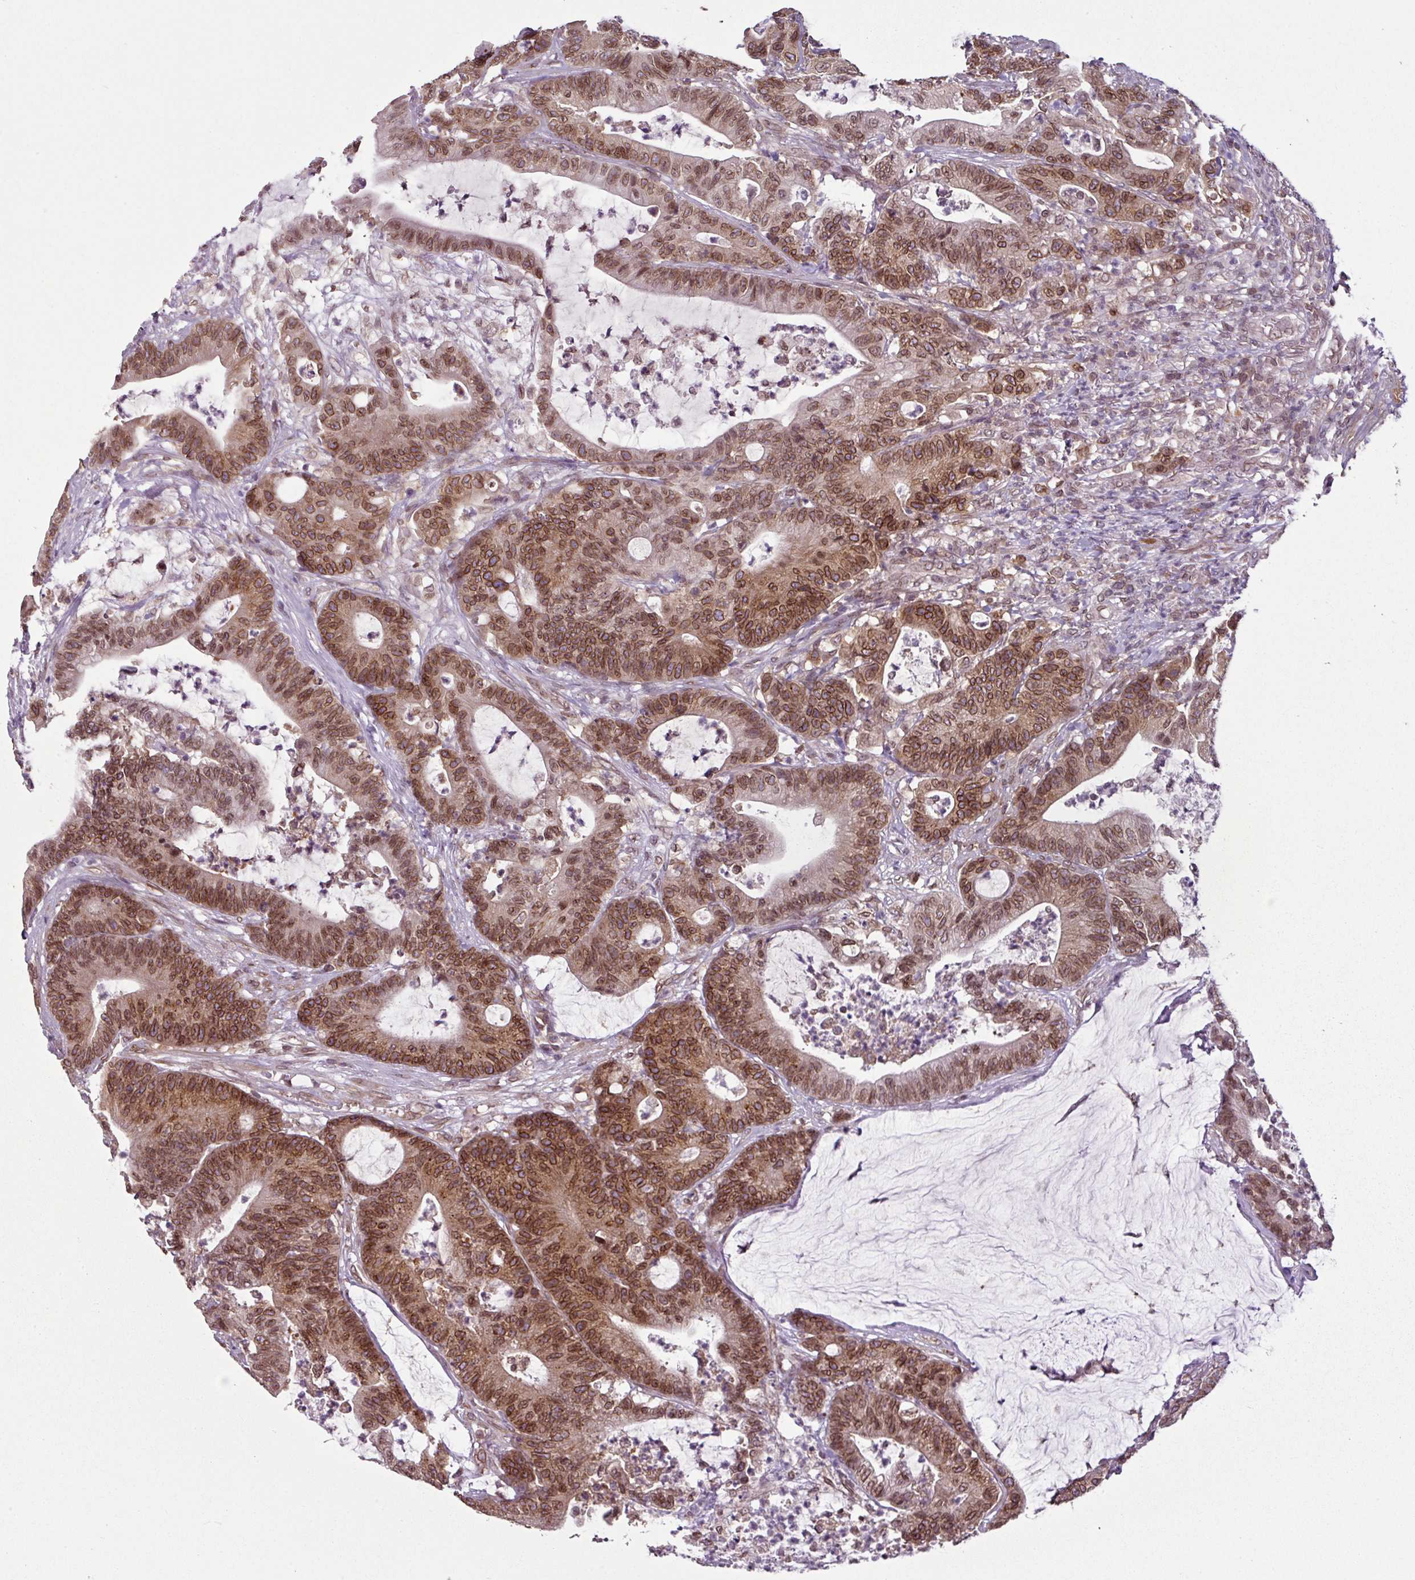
{"staining": {"intensity": "moderate", "quantity": ">75%", "location": "cytoplasmic/membranous,nuclear"}, "tissue": "colorectal cancer", "cell_type": "Tumor cells", "image_type": "cancer", "snomed": [{"axis": "morphology", "description": "Adenocarcinoma, NOS"}, {"axis": "topography", "description": "Colon"}], "caption": "An IHC histopathology image of tumor tissue is shown. Protein staining in brown highlights moderate cytoplasmic/membranous and nuclear positivity in colorectal cancer within tumor cells.", "gene": "RANGAP1", "patient": {"sex": "female", "age": 84}}